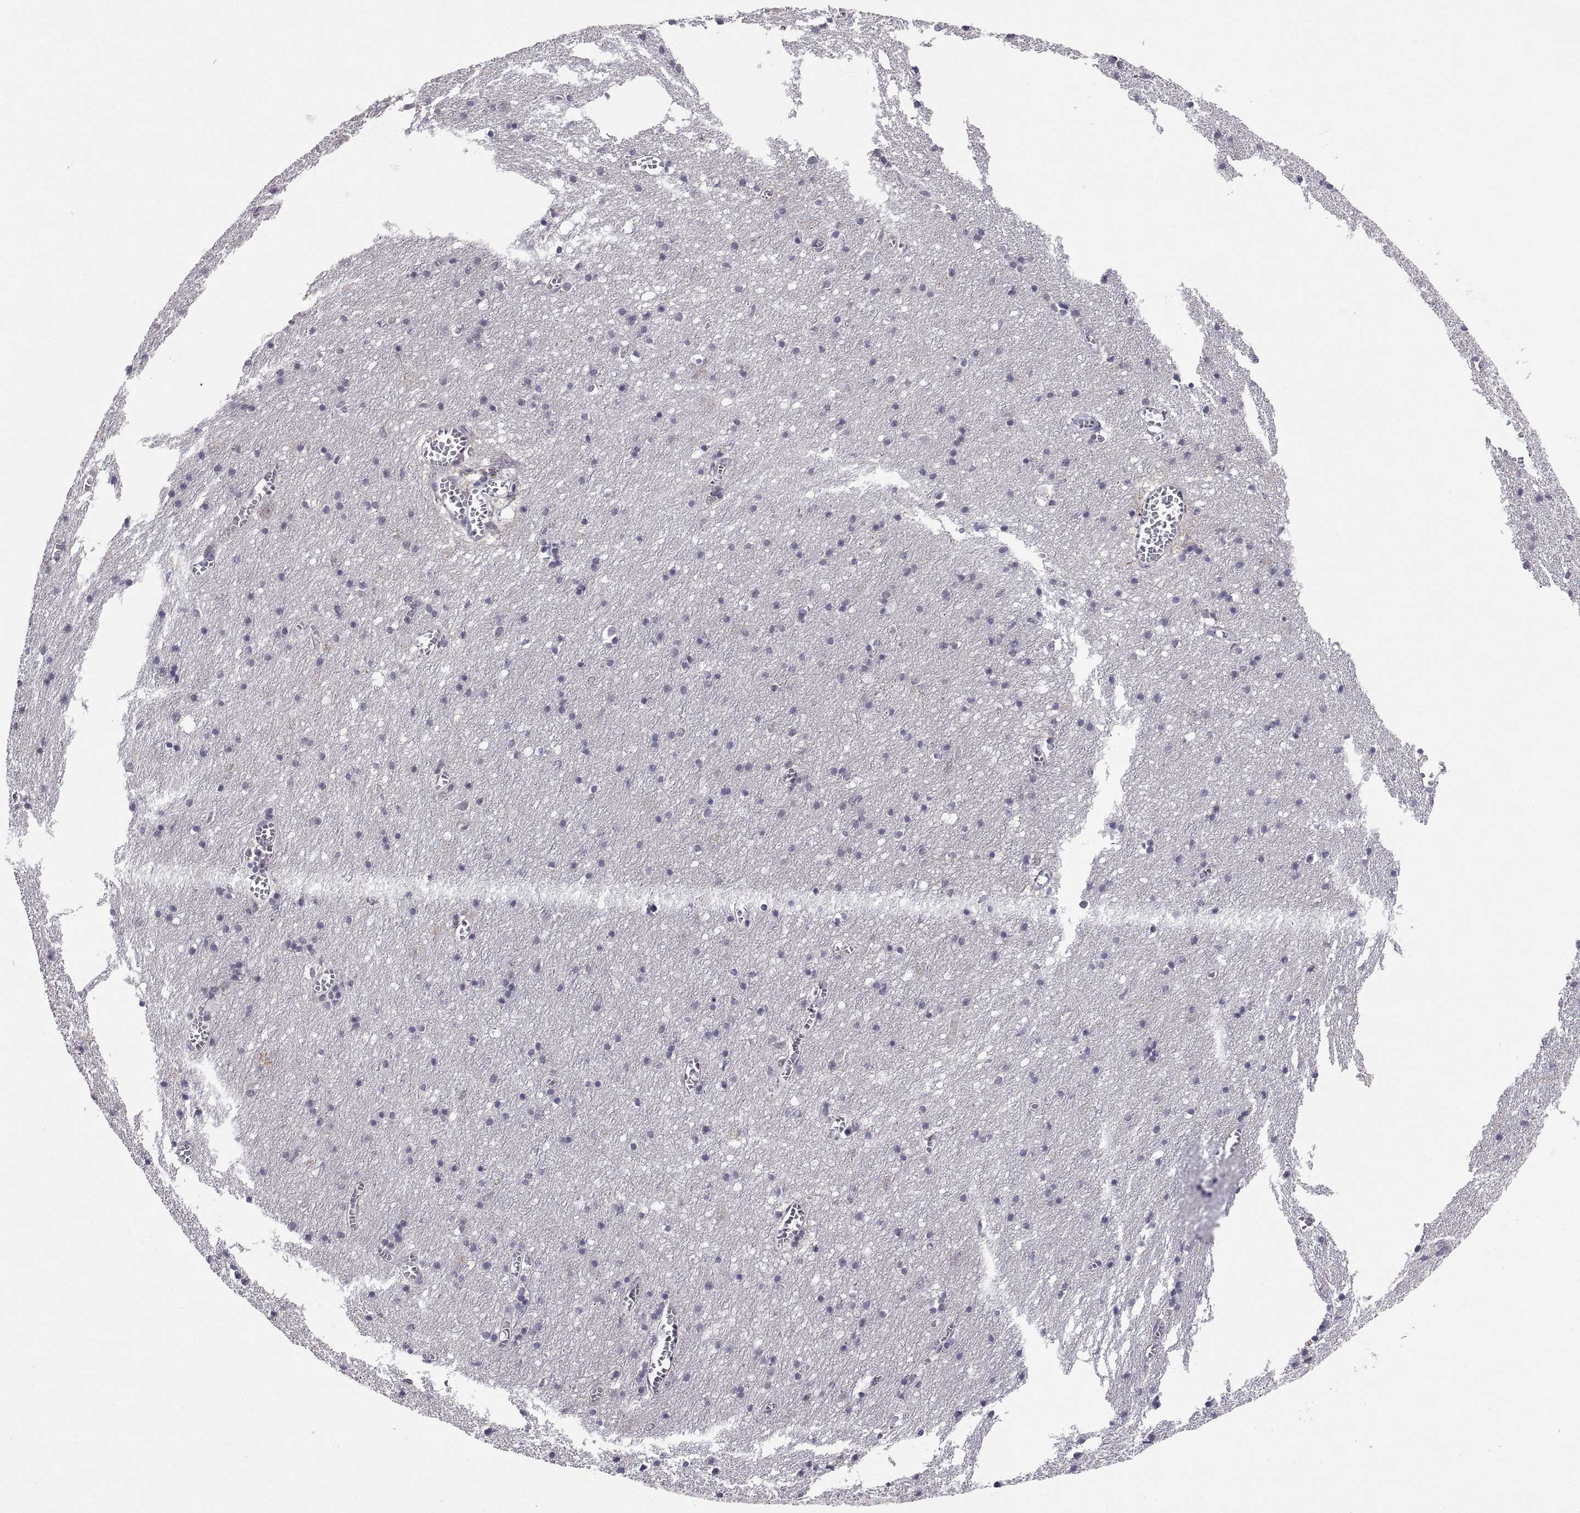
{"staining": {"intensity": "negative", "quantity": "none", "location": "none"}, "tissue": "cerebral cortex", "cell_type": "Endothelial cells", "image_type": "normal", "snomed": [{"axis": "morphology", "description": "Normal tissue, NOS"}, {"axis": "topography", "description": "Cerebral cortex"}], "caption": "There is no significant expression in endothelial cells of cerebral cortex. The staining was performed using DAB (3,3'-diaminobenzidine) to visualize the protein expression in brown, while the nuclei were stained in blue with hematoxylin (Magnification: 20x).", "gene": "CHFR", "patient": {"sex": "male", "age": 70}}